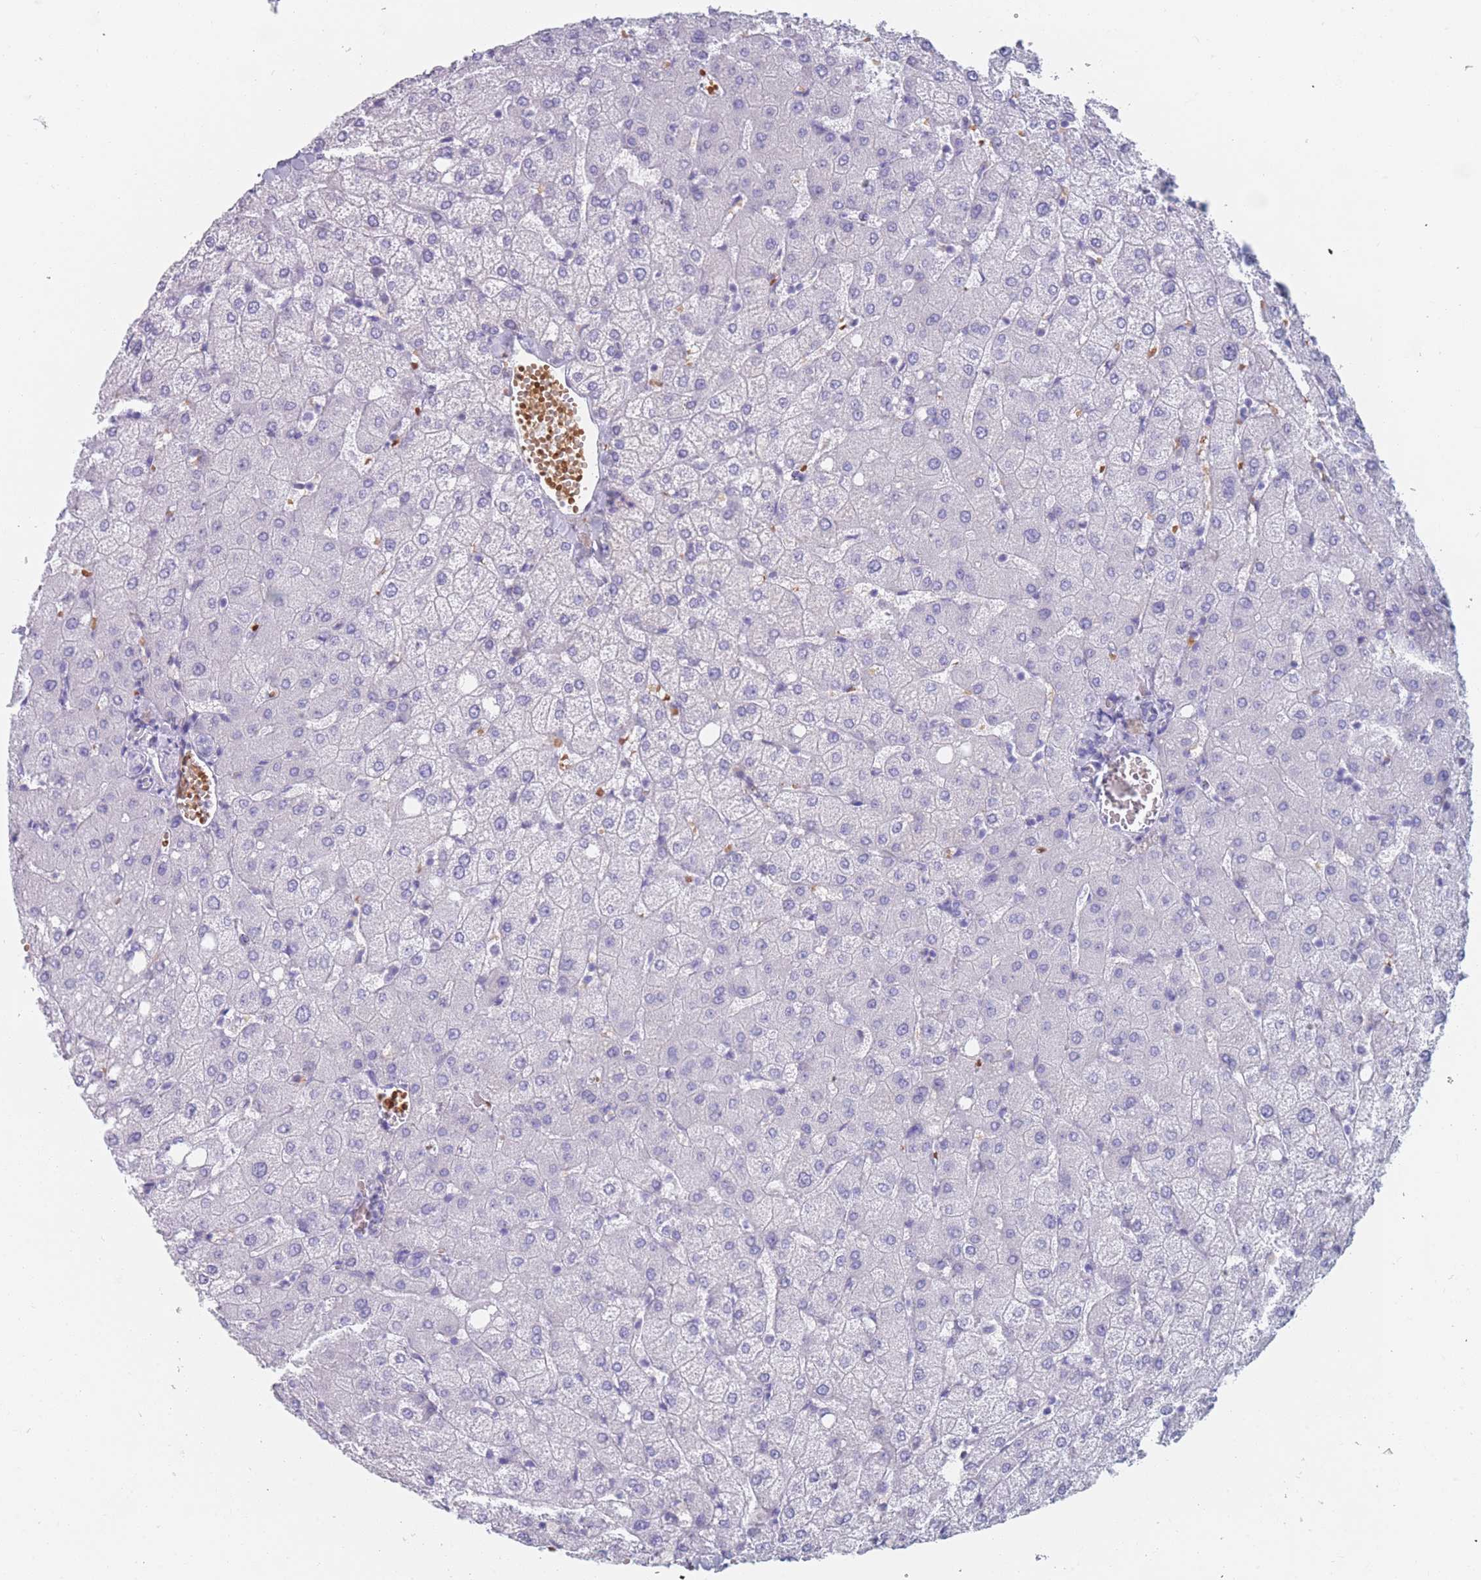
{"staining": {"intensity": "negative", "quantity": "none", "location": "none"}, "tissue": "liver", "cell_type": "Cholangiocytes", "image_type": "normal", "snomed": [{"axis": "morphology", "description": "Normal tissue, NOS"}, {"axis": "topography", "description": "Liver"}], "caption": "The photomicrograph demonstrates no significant expression in cholangiocytes of liver.", "gene": "OR5D16", "patient": {"sex": "female", "age": 54}}